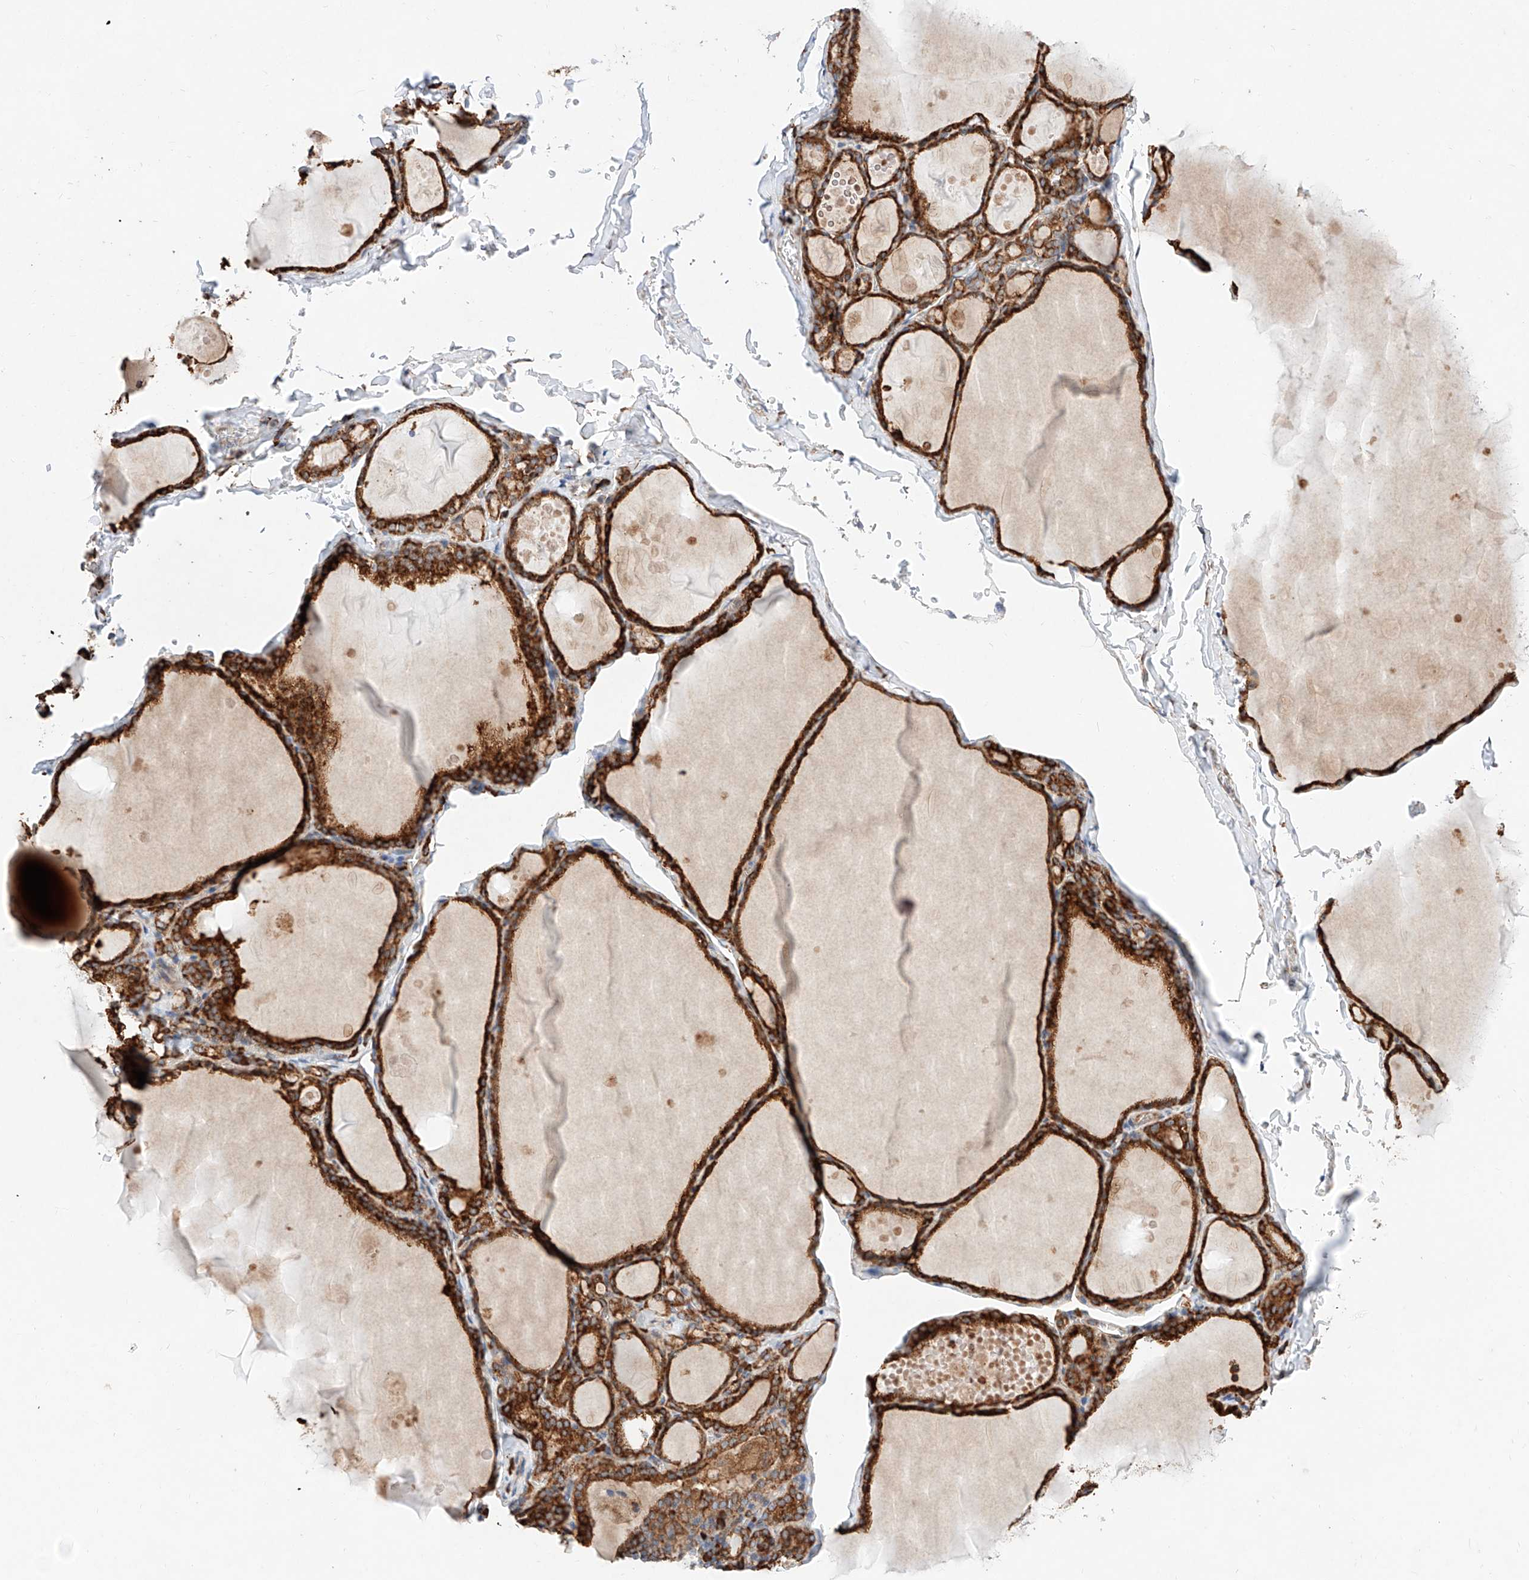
{"staining": {"intensity": "strong", "quantity": ">75%", "location": "cytoplasmic/membranous"}, "tissue": "thyroid gland", "cell_type": "Glandular cells", "image_type": "normal", "snomed": [{"axis": "morphology", "description": "Normal tissue, NOS"}, {"axis": "topography", "description": "Thyroid gland"}], "caption": "This micrograph shows immunohistochemistry (IHC) staining of unremarkable human thyroid gland, with high strong cytoplasmic/membranous positivity in approximately >75% of glandular cells.", "gene": "ATP9B", "patient": {"sex": "male", "age": 56}}